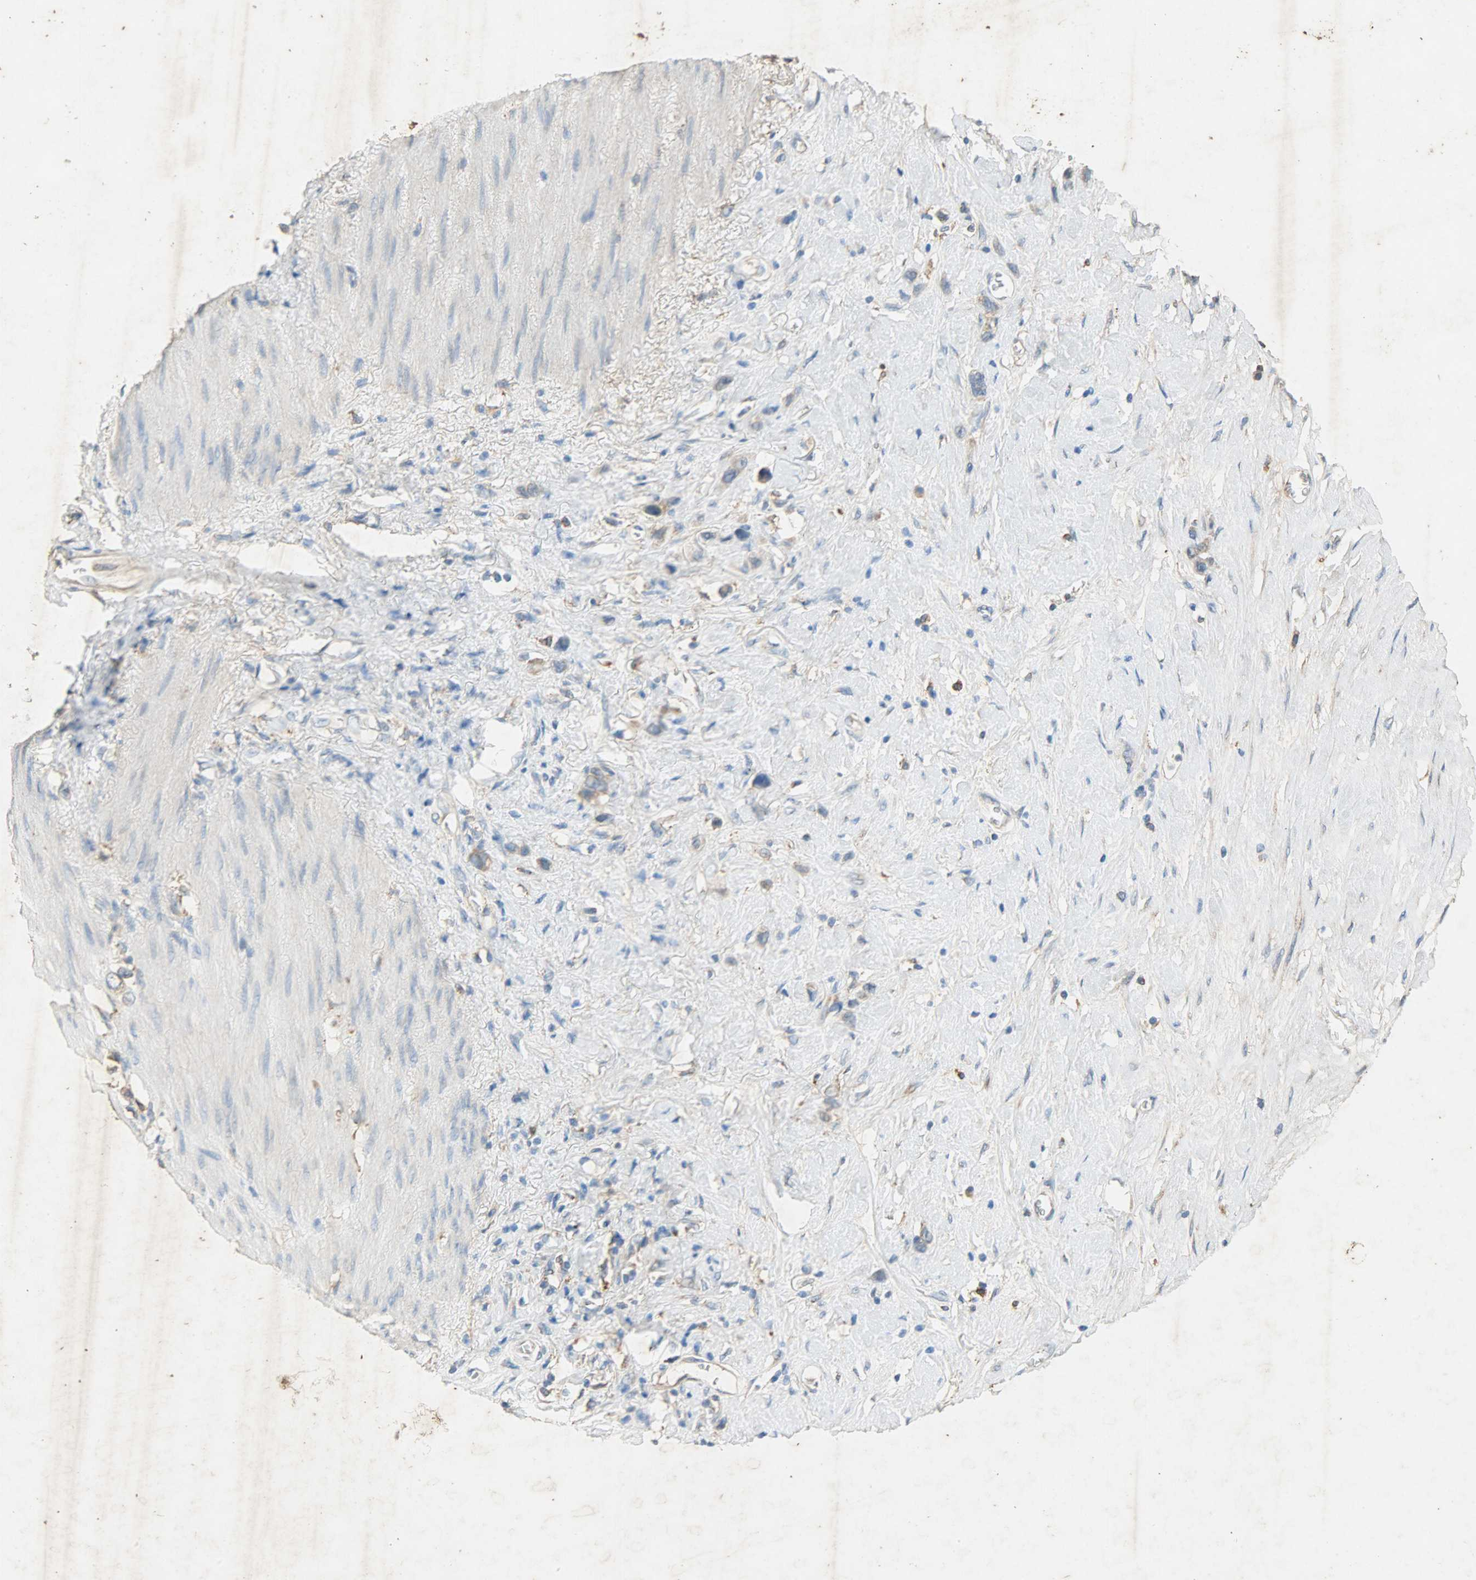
{"staining": {"intensity": "moderate", "quantity": ">75%", "location": "cytoplasmic/membranous"}, "tissue": "stomach cancer", "cell_type": "Tumor cells", "image_type": "cancer", "snomed": [{"axis": "morphology", "description": "Normal tissue, NOS"}, {"axis": "morphology", "description": "Adenocarcinoma, NOS"}, {"axis": "morphology", "description": "Adenocarcinoma, High grade"}, {"axis": "topography", "description": "Stomach, upper"}, {"axis": "topography", "description": "Stomach"}], "caption": "Immunohistochemistry (IHC) micrograph of neoplastic tissue: human adenocarcinoma (stomach) stained using IHC reveals medium levels of moderate protein expression localized specifically in the cytoplasmic/membranous of tumor cells, appearing as a cytoplasmic/membranous brown color.", "gene": "HSPA5", "patient": {"sex": "female", "age": 65}}